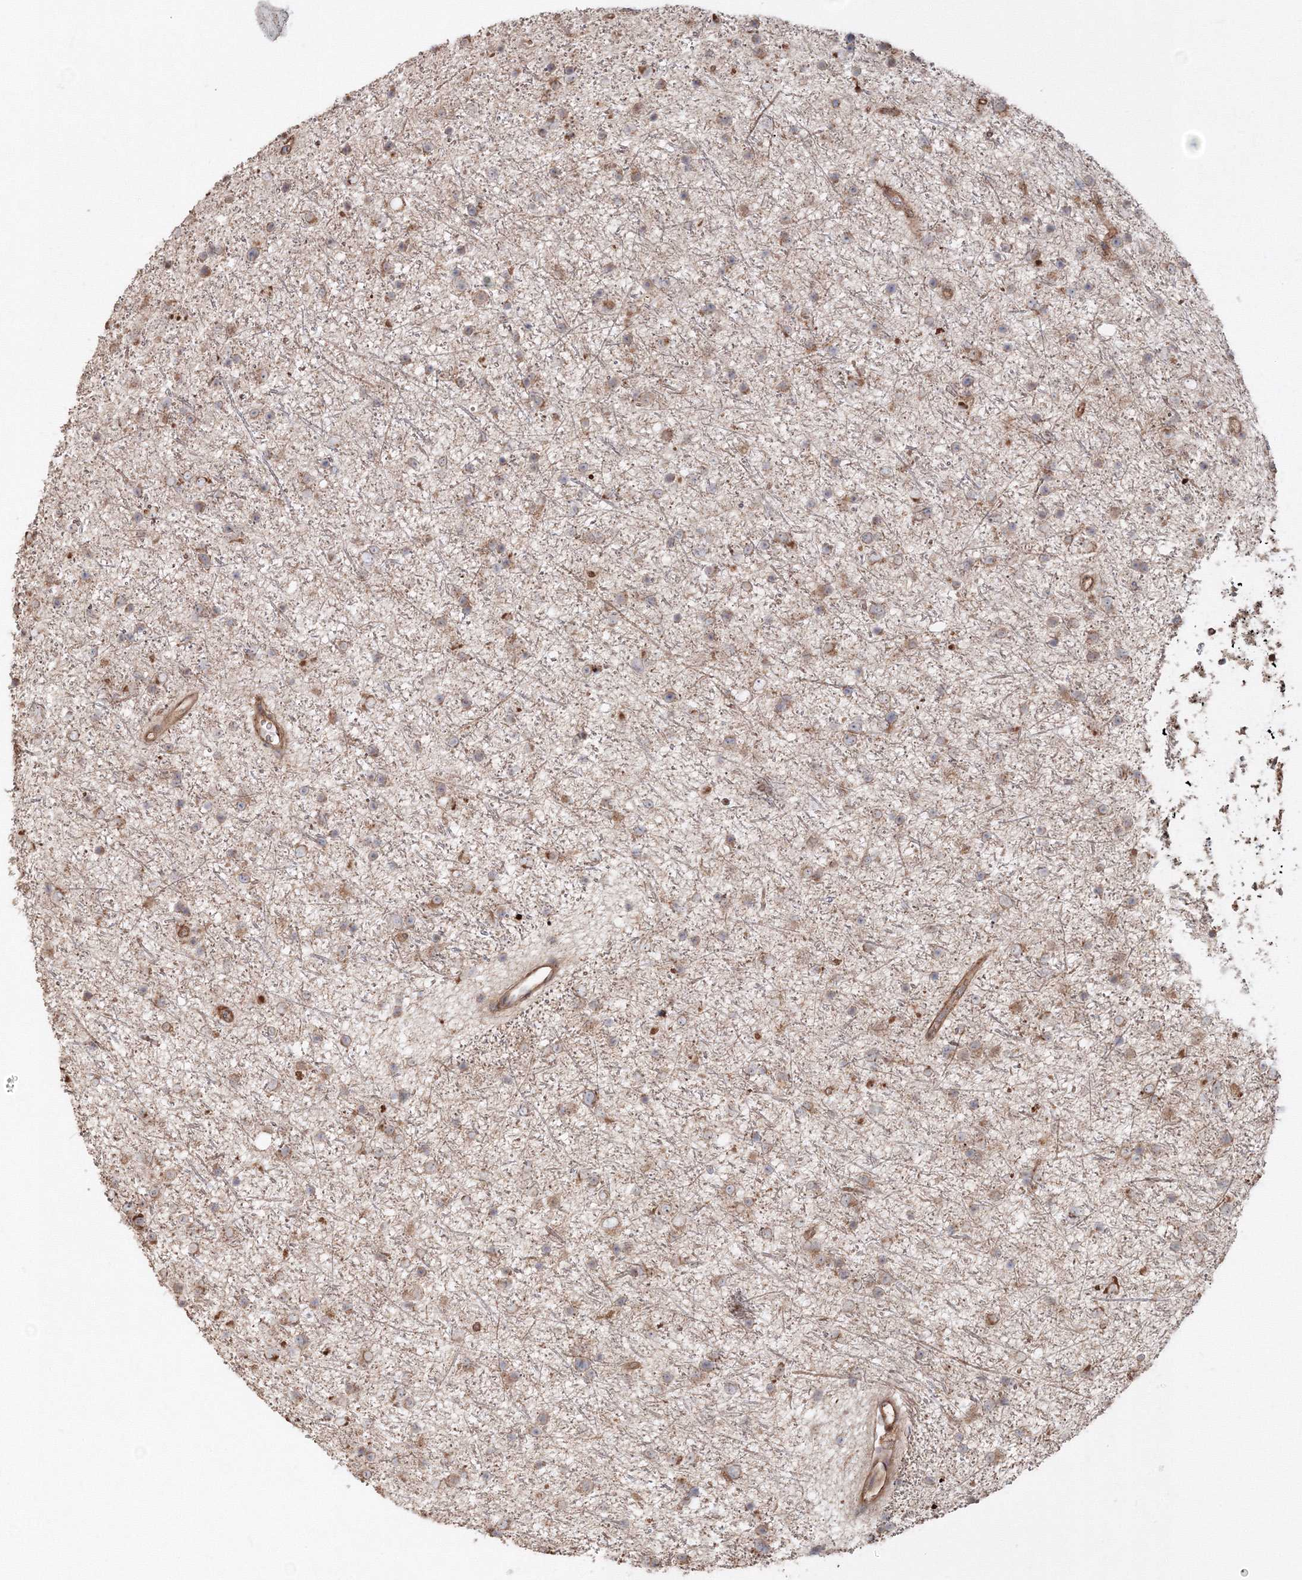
{"staining": {"intensity": "weak", "quantity": "25%-75%", "location": "cytoplasmic/membranous"}, "tissue": "glioma", "cell_type": "Tumor cells", "image_type": "cancer", "snomed": [{"axis": "morphology", "description": "Glioma, malignant, Low grade"}, {"axis": "topography", "description": "Cerebral cortex"}], "caption": "Protein analysis of glioma tissue exhibits weak cytoplasmic/membranous positivity in about 25%-75% of tumor cells.", "gene": "ANAPC16", "patient": {"sex": "female", "age": 39}}